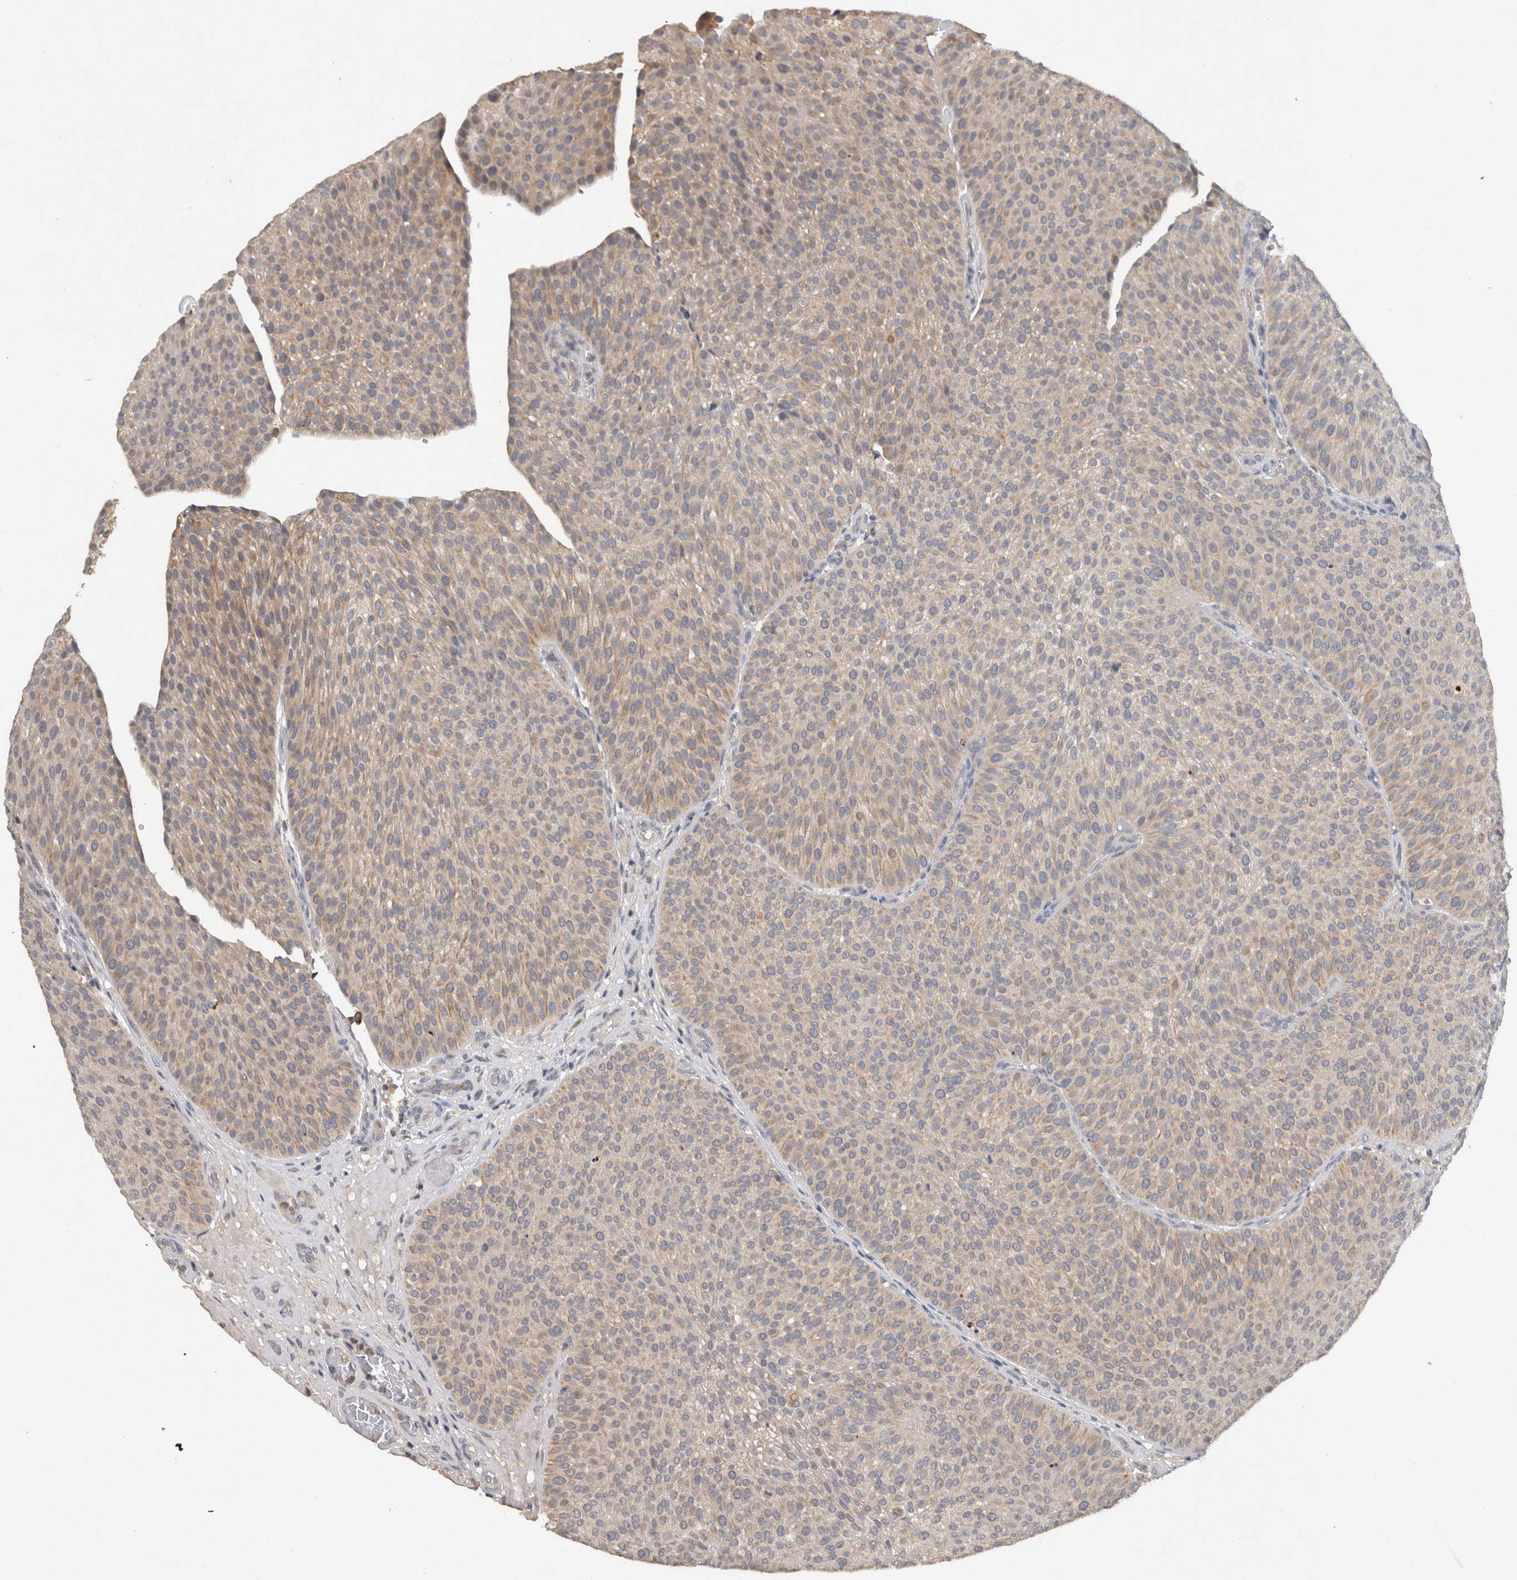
{"staining": {"intensity": "moderate", "quantity": "25%-75%", "location": "cytoplasmic/membranous"}, "tissue": "urothelial cancer", "cell_type": "Tumor cells", "image_type": "cancer", "snomed": [{"axis": "morphology", "description": "Normal tissue, NOS"}, {"axis": "morphology", "description": "Urothelial carcinoma, Low grade"}, {"axis": "topography", "description": "Smooth muscle"}, {"axis": "topography", "description": "Urinary bladder"}], "caption": "Urothelial carcinoma (low-grade) stained with a brown dye shows moderate cytoplasmic/membranous positive expression in approximately 25%-75% of tumor cells.", "gene": "HEXD", "patient": {"sex": "male", "age": 60}}